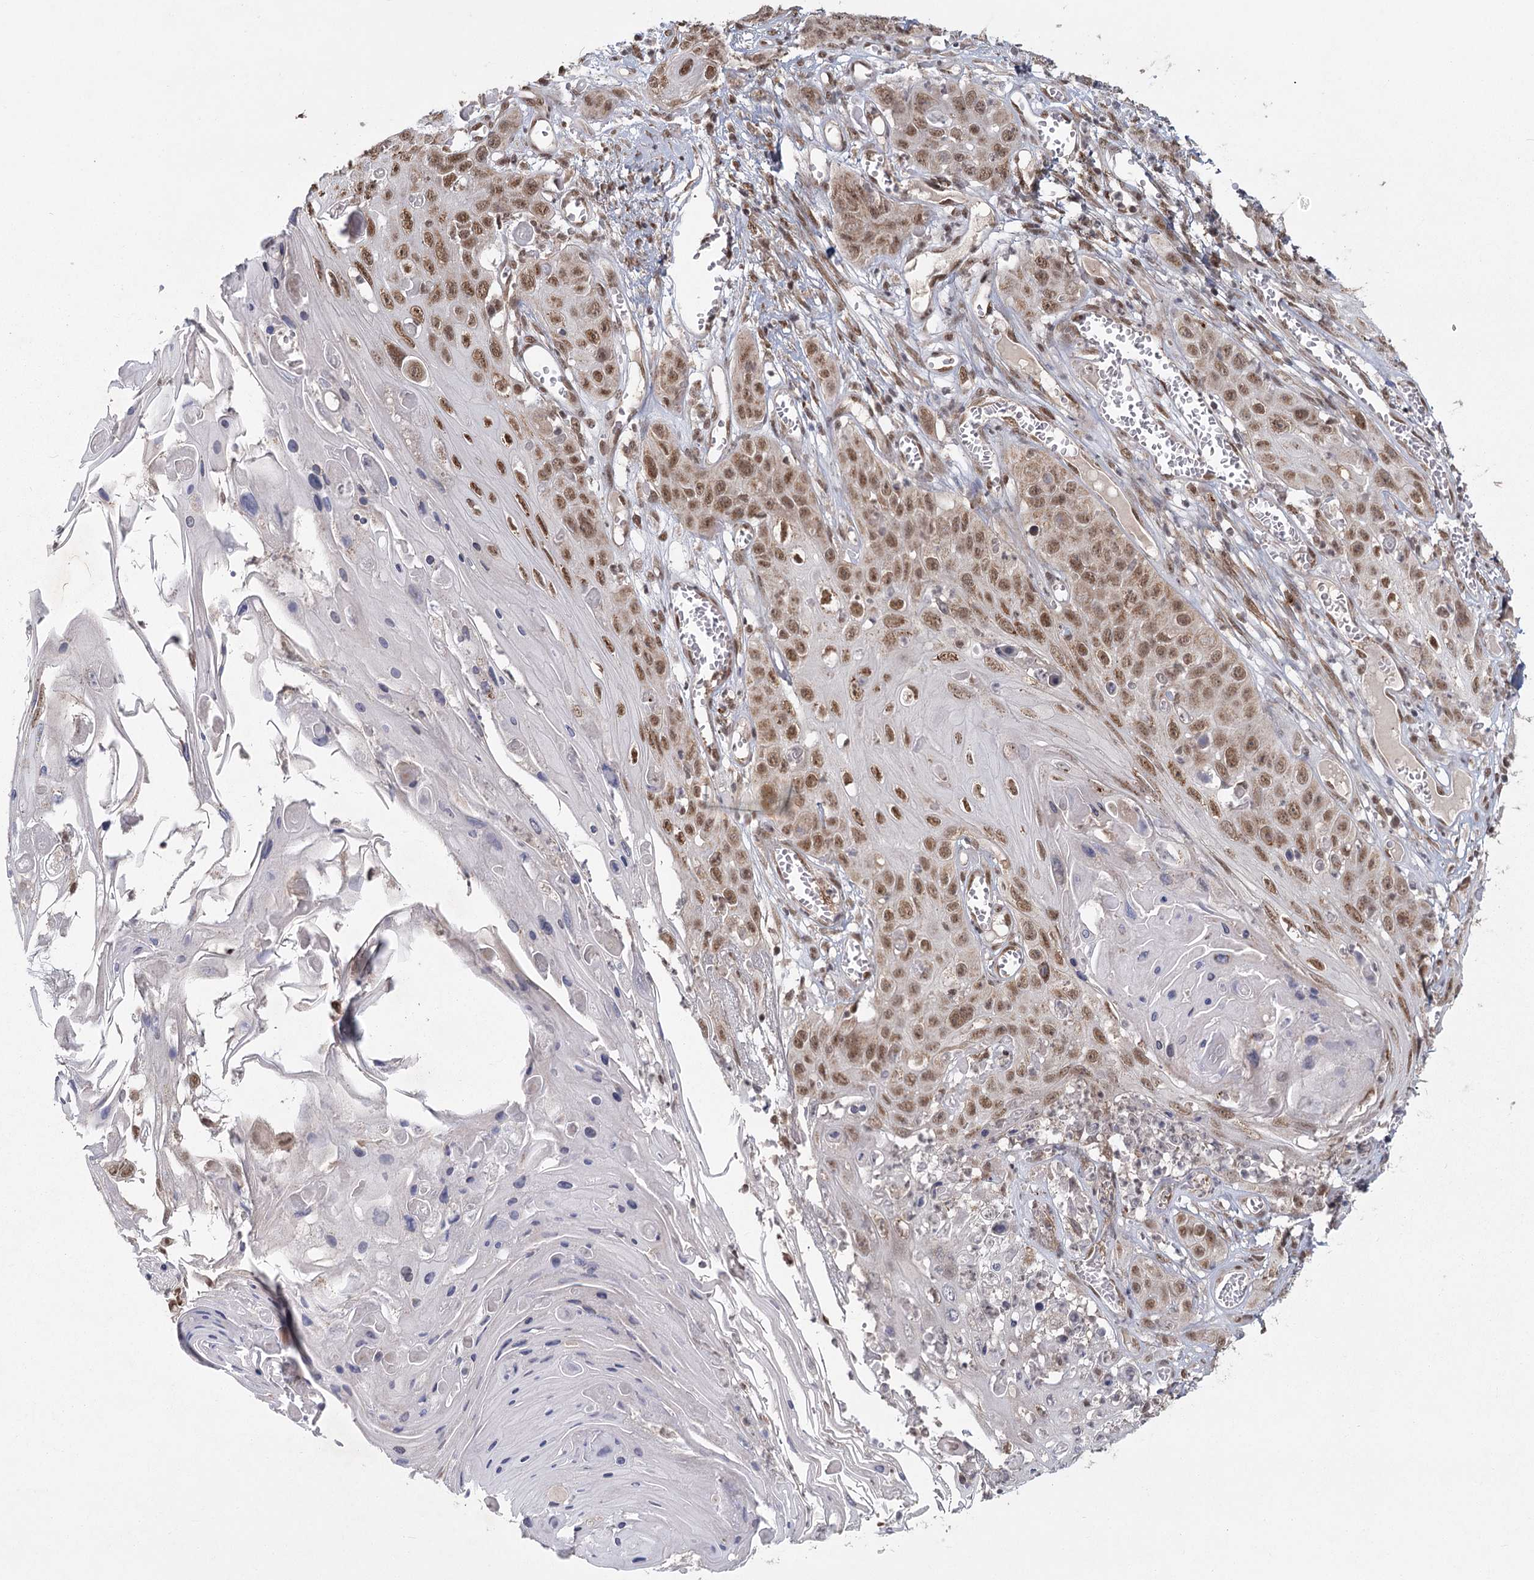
{"staining": {"intensity": "moderate", "quantity": ">75%", "location": "cytoplasmic/membranous,nuclear"}, "tissue": "skin cancer", "cell_type": "Tumor cells", "image_type": "cancer", "snomed": [{"axis": "morphology", "description": "Squamous cell carcinoma, NOS"}, {"axis": "topography", "description": "Skin"}], "caption": "Skin cancer (squamous cell carcinoma) tissue reveals moderate cytoplasmic/membranous and nuclear expression in about >75% of tumor cells, visualized by immunohistochemistry. (IHC, brightfield microscopy, high magnification).", "gene": "ZCCHC24", "patient": {"sex": "male", "age": 55}}